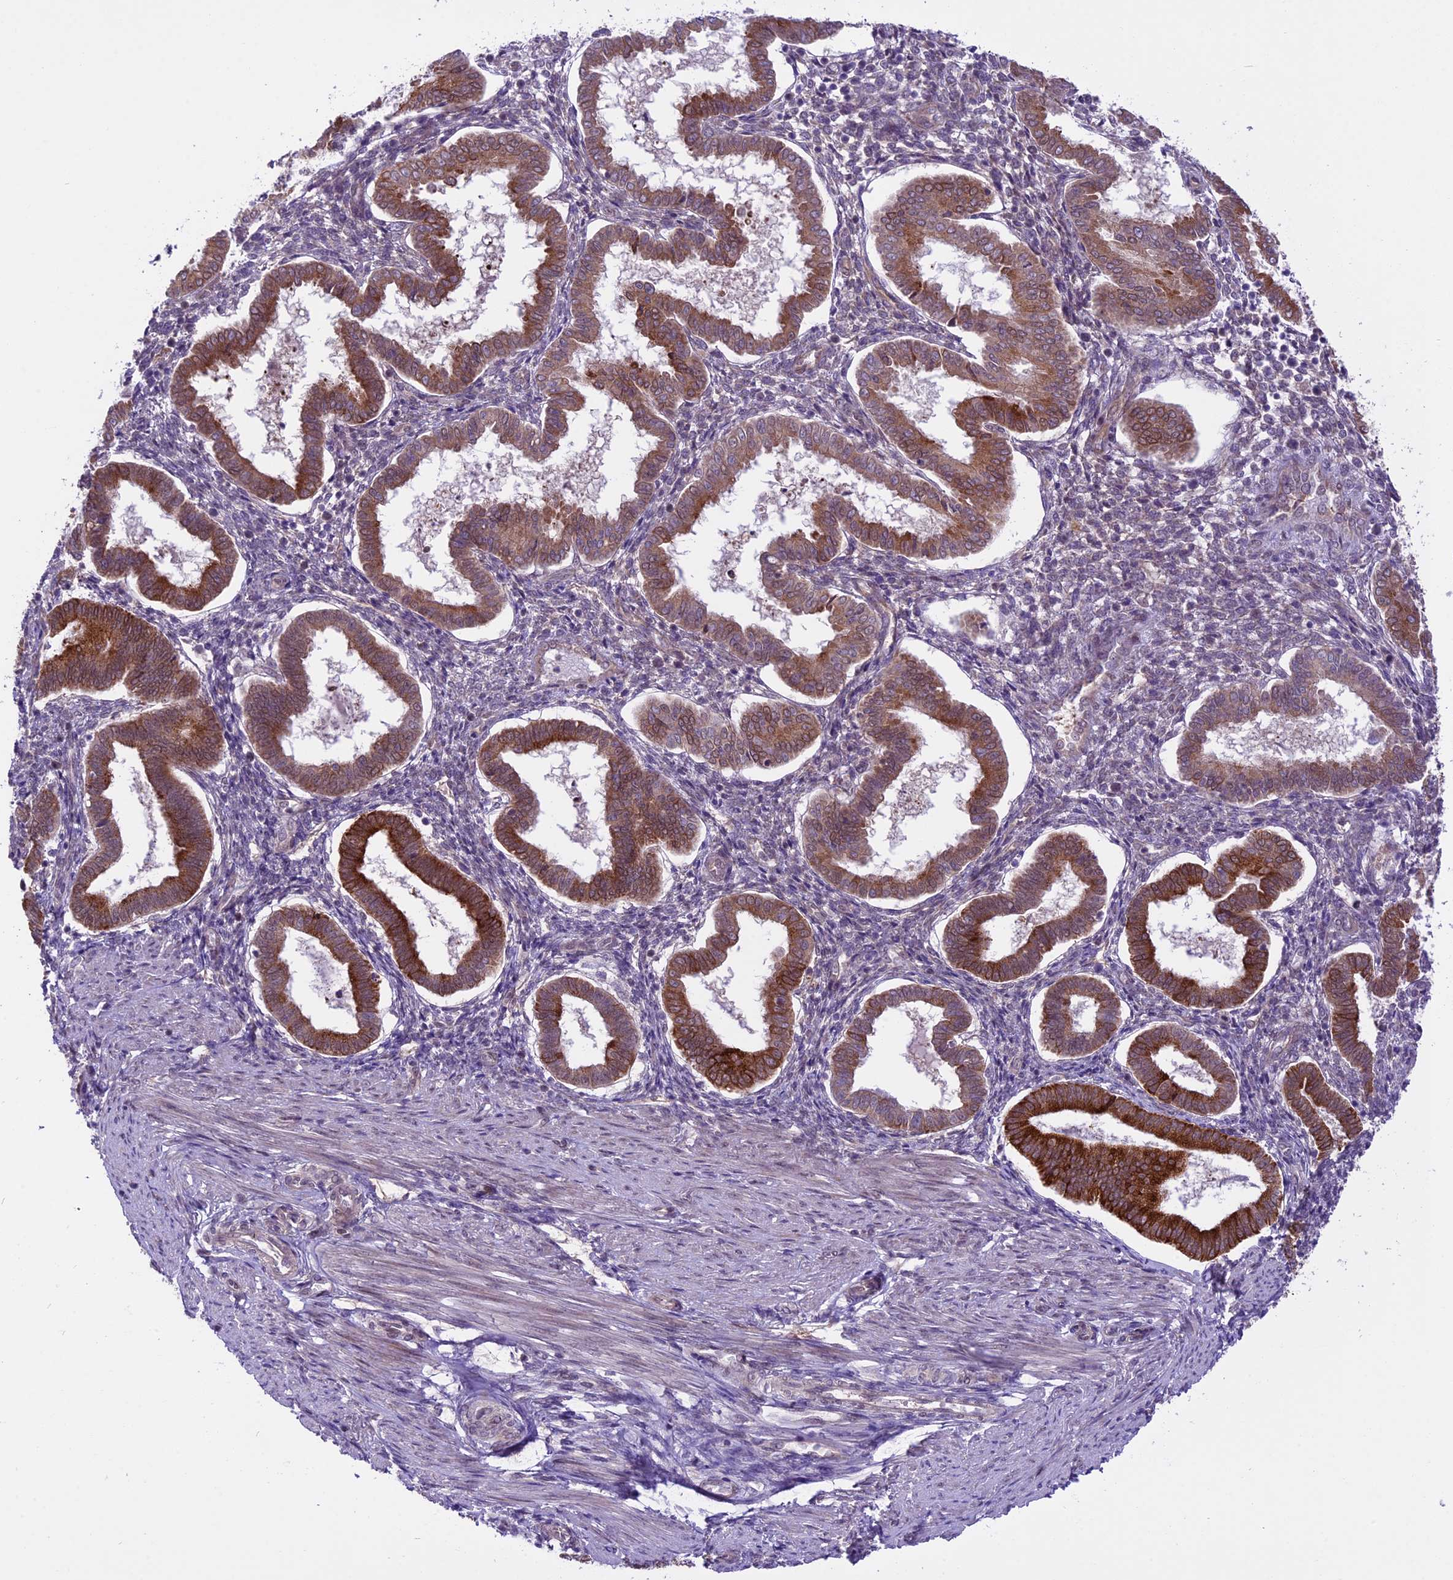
{"staining": {"intensity": "negative", "quantity": "none", "location": "none"}, "tissue": "endometrium", "cell_type": "Cells in endometrial stroma", "image_type": "normal", "snomed": [{"axis": "morphology", "description": "Normal tissue, NOS"}, {"axis": "topography", "description": "Endometrium"}], "caption": "The histopathology image displays no staining of cells in endometrial stroma in normal endometrium. Nuclei are stained in blue.", "gene": "SPRED1", "patient": {"sex": "female", "age": 24}}